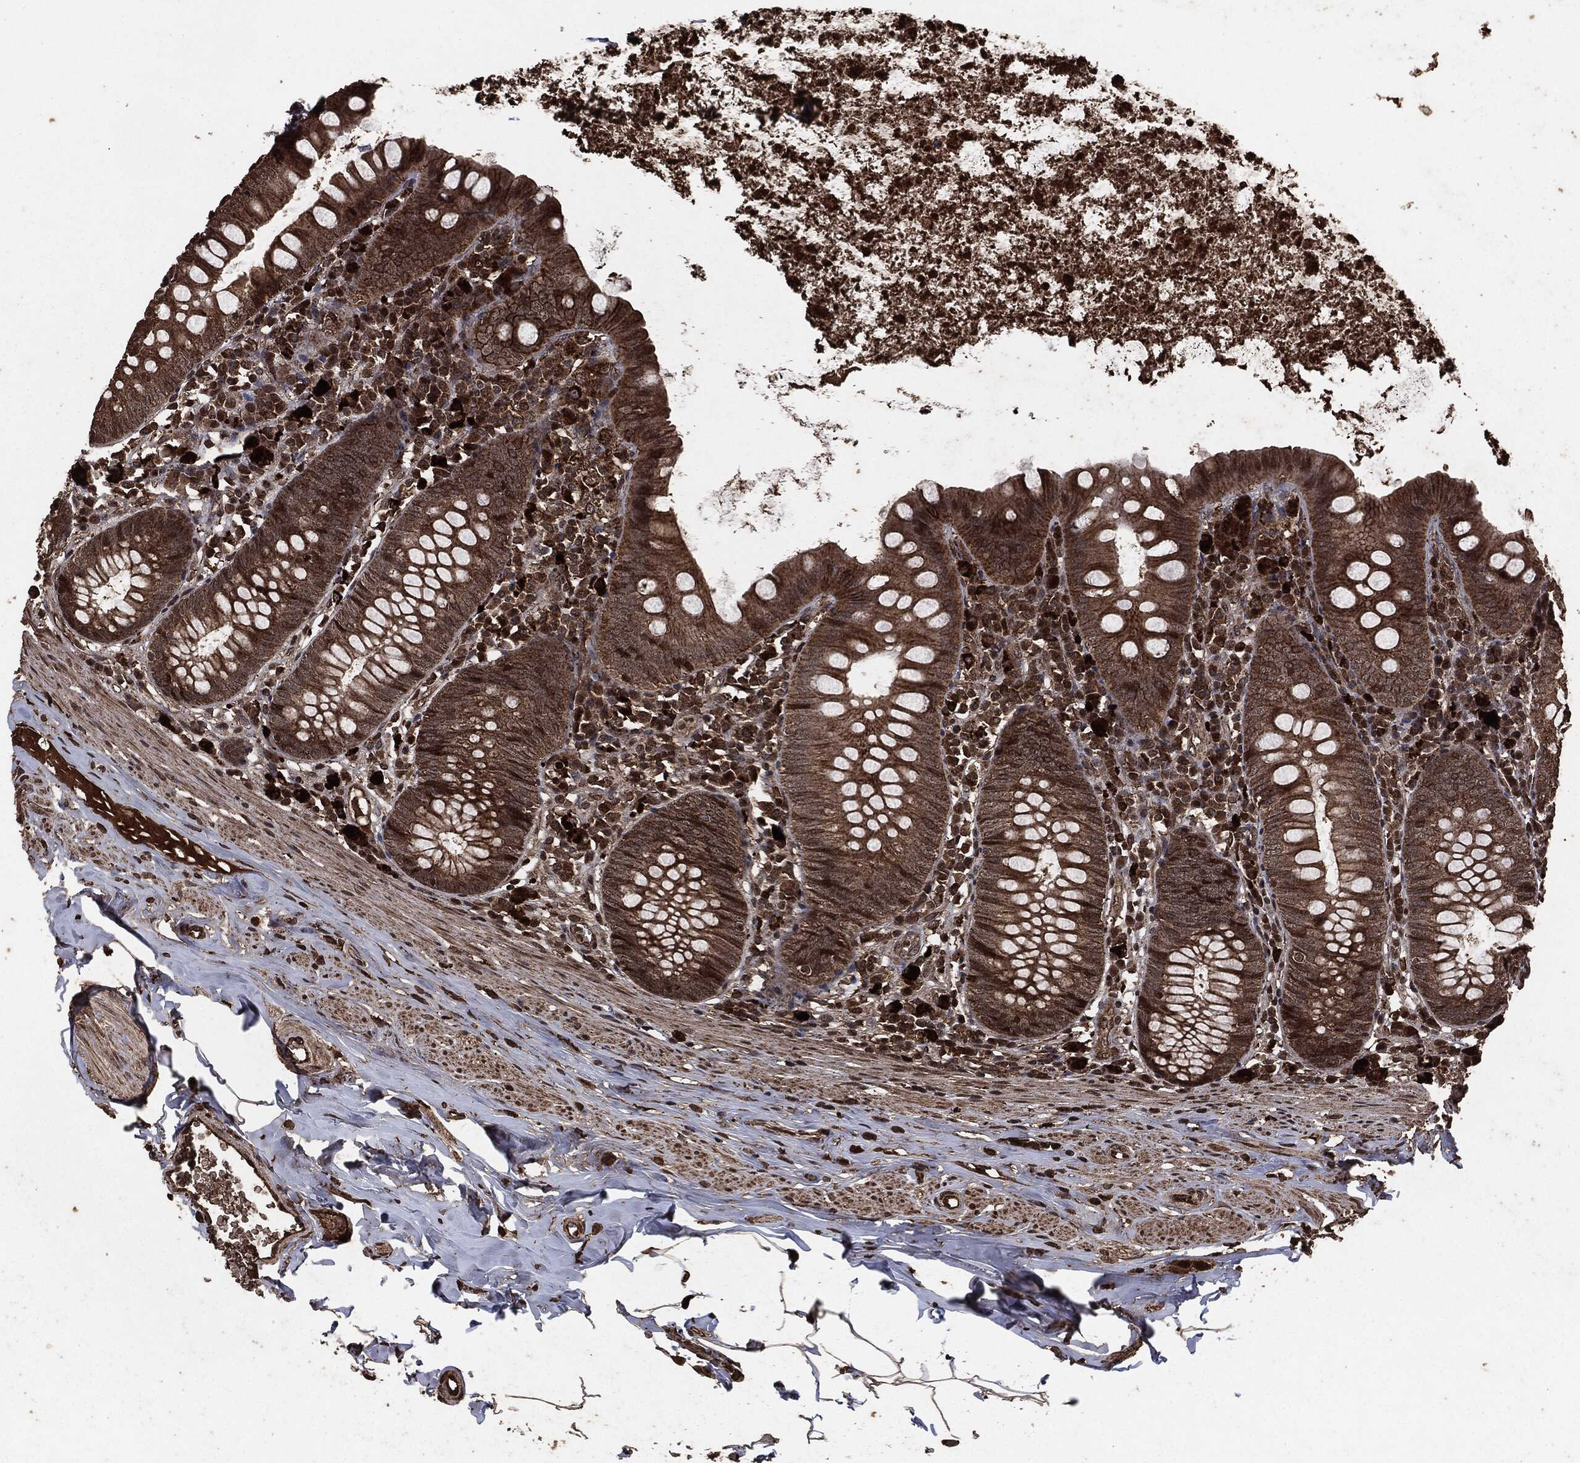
{"staining": {"intensity": "strong", "quantity": "<25%", "location": "cytoplasmic/membranous"}, "tissue": "appendix", "cell_type": "Glandular cells", "image_type": "normal", "snomed": [{"axis": "morphology", "description": "Normal tissue, NOS"}, {"axis": "topography", "description": "Appendix"}], "caption": "IHC (DAB) staining of unremarkable appendix exhibits strong cytoplasmic/membranous protein expression in about <25% of glandular cells. (IHC, brightfield microscopy, high magnification).", "gene": "EGFR", "patient": {"sex": "female", "age": 82}}